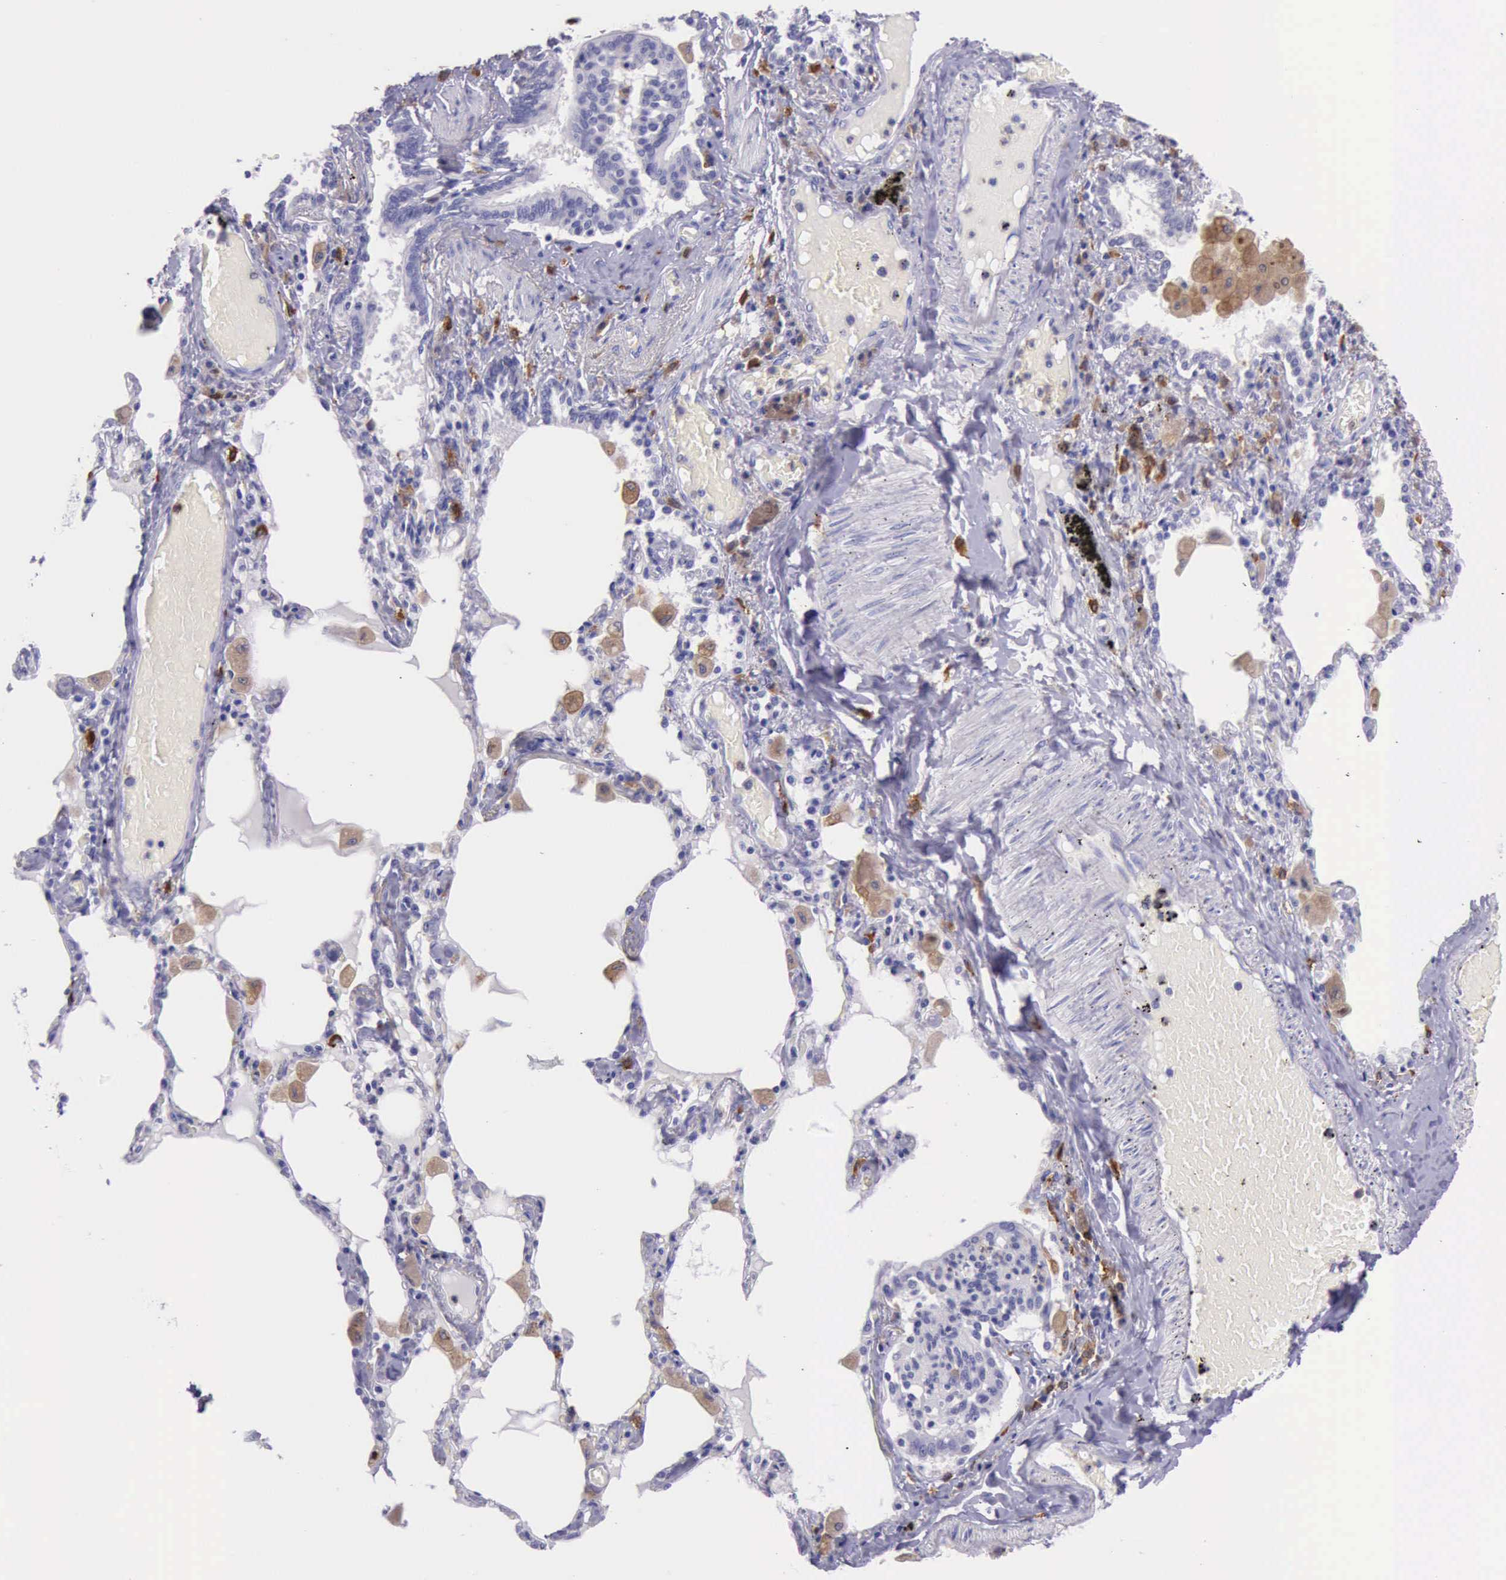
{"staining": {"intensity": "negative", "quantity": "none", "location": "none"}, "tissue": "bronchus", "cell_type": "Respiratory epithelial cells", "image_type": "normal", "snomed": [{"axis": "morphology", "description": "Normal tissue, NOS"}, {"axis": "morphology", "description": "Squamous cell carcinoma, NOS"}, {"axis": "topography", "description": "Bronchus"}, {"axis": "topography", "description": "Lung"}], "caption": "Respiratory epithelial cells are negative for brown protein staining in normal bronchus.", "gene": "BTK", "patient": {"sex": "female", "age": 47}}